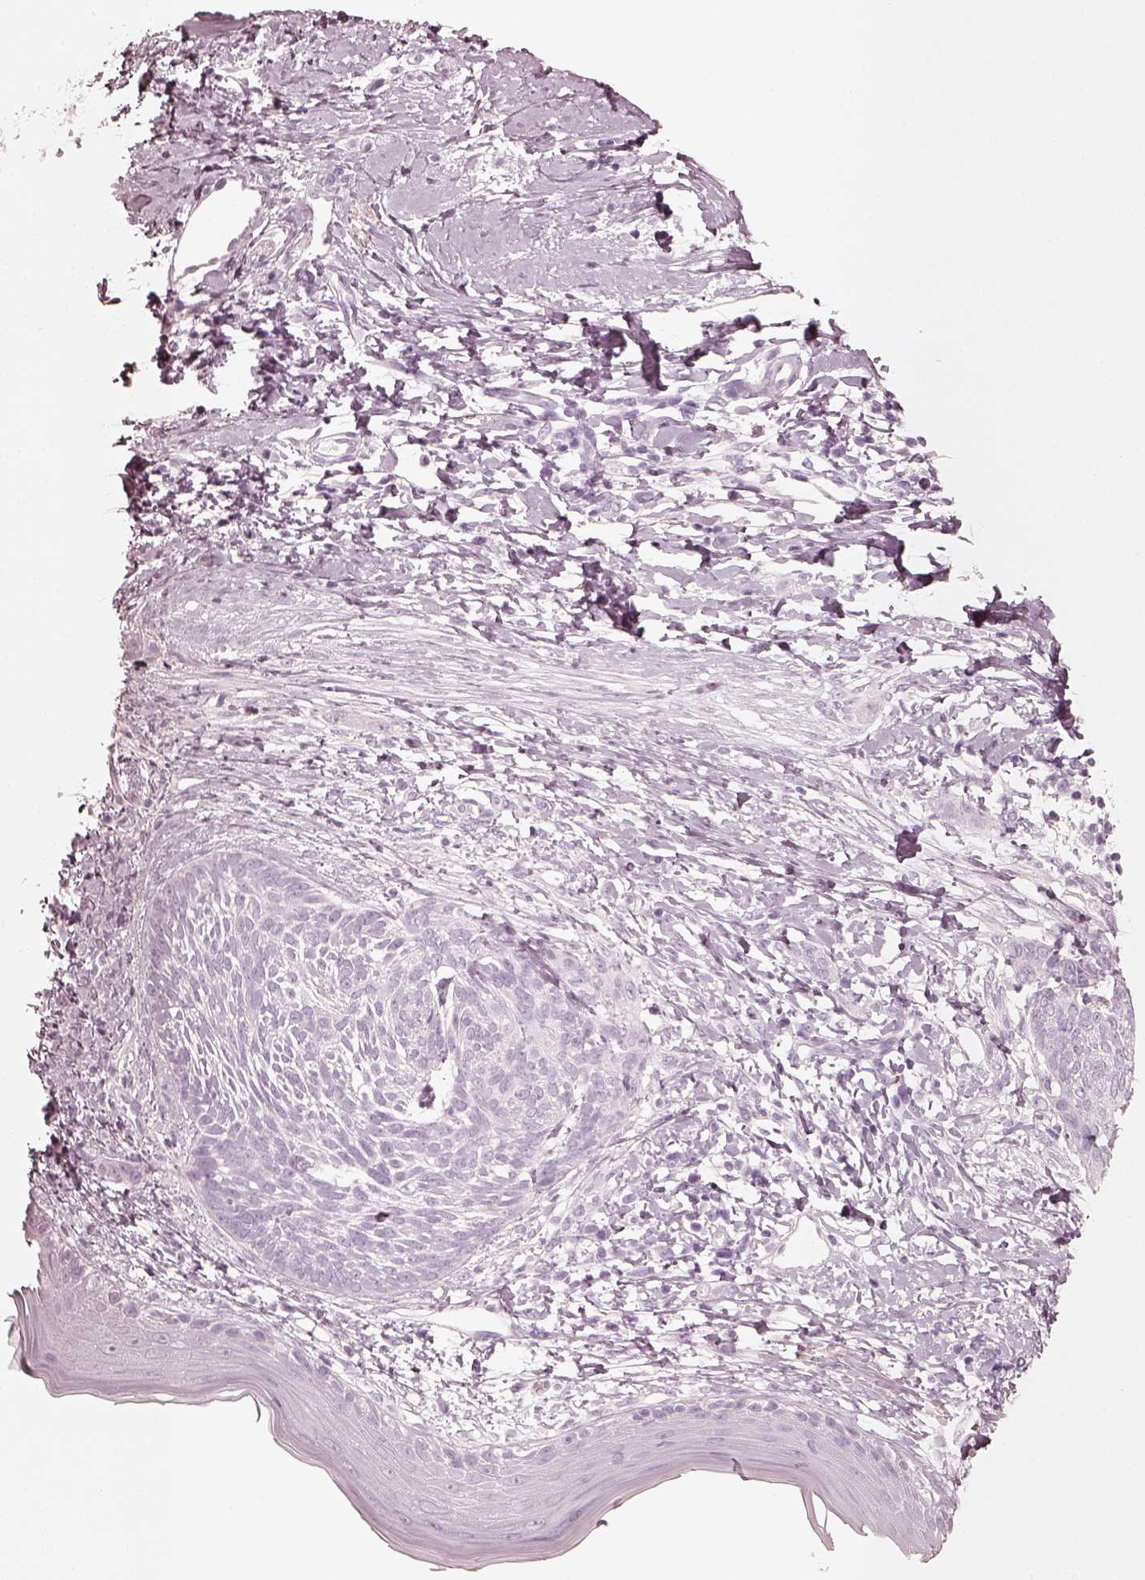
{"staining": {"intensity": "negative", "quantity": "none", "location": "none"}, "tissue": "skin cancer", "cell_type": "Tumor cells", "image_type": "cancer", "snomed": [{"axis": "morphology", "description": "Normal tissue, NOS"}, {"axis": "morphology", "description": "Basal cell carcinoma"}, {"axis": "topography", "description": "Skin"}], "caption": "Immunohistochemical staining of skin cancer (basal cell carcinoma) shows no significant positivity in tumor cells.", "gene": "KRT72", "patient": {"sex": "male", "age": 84}}